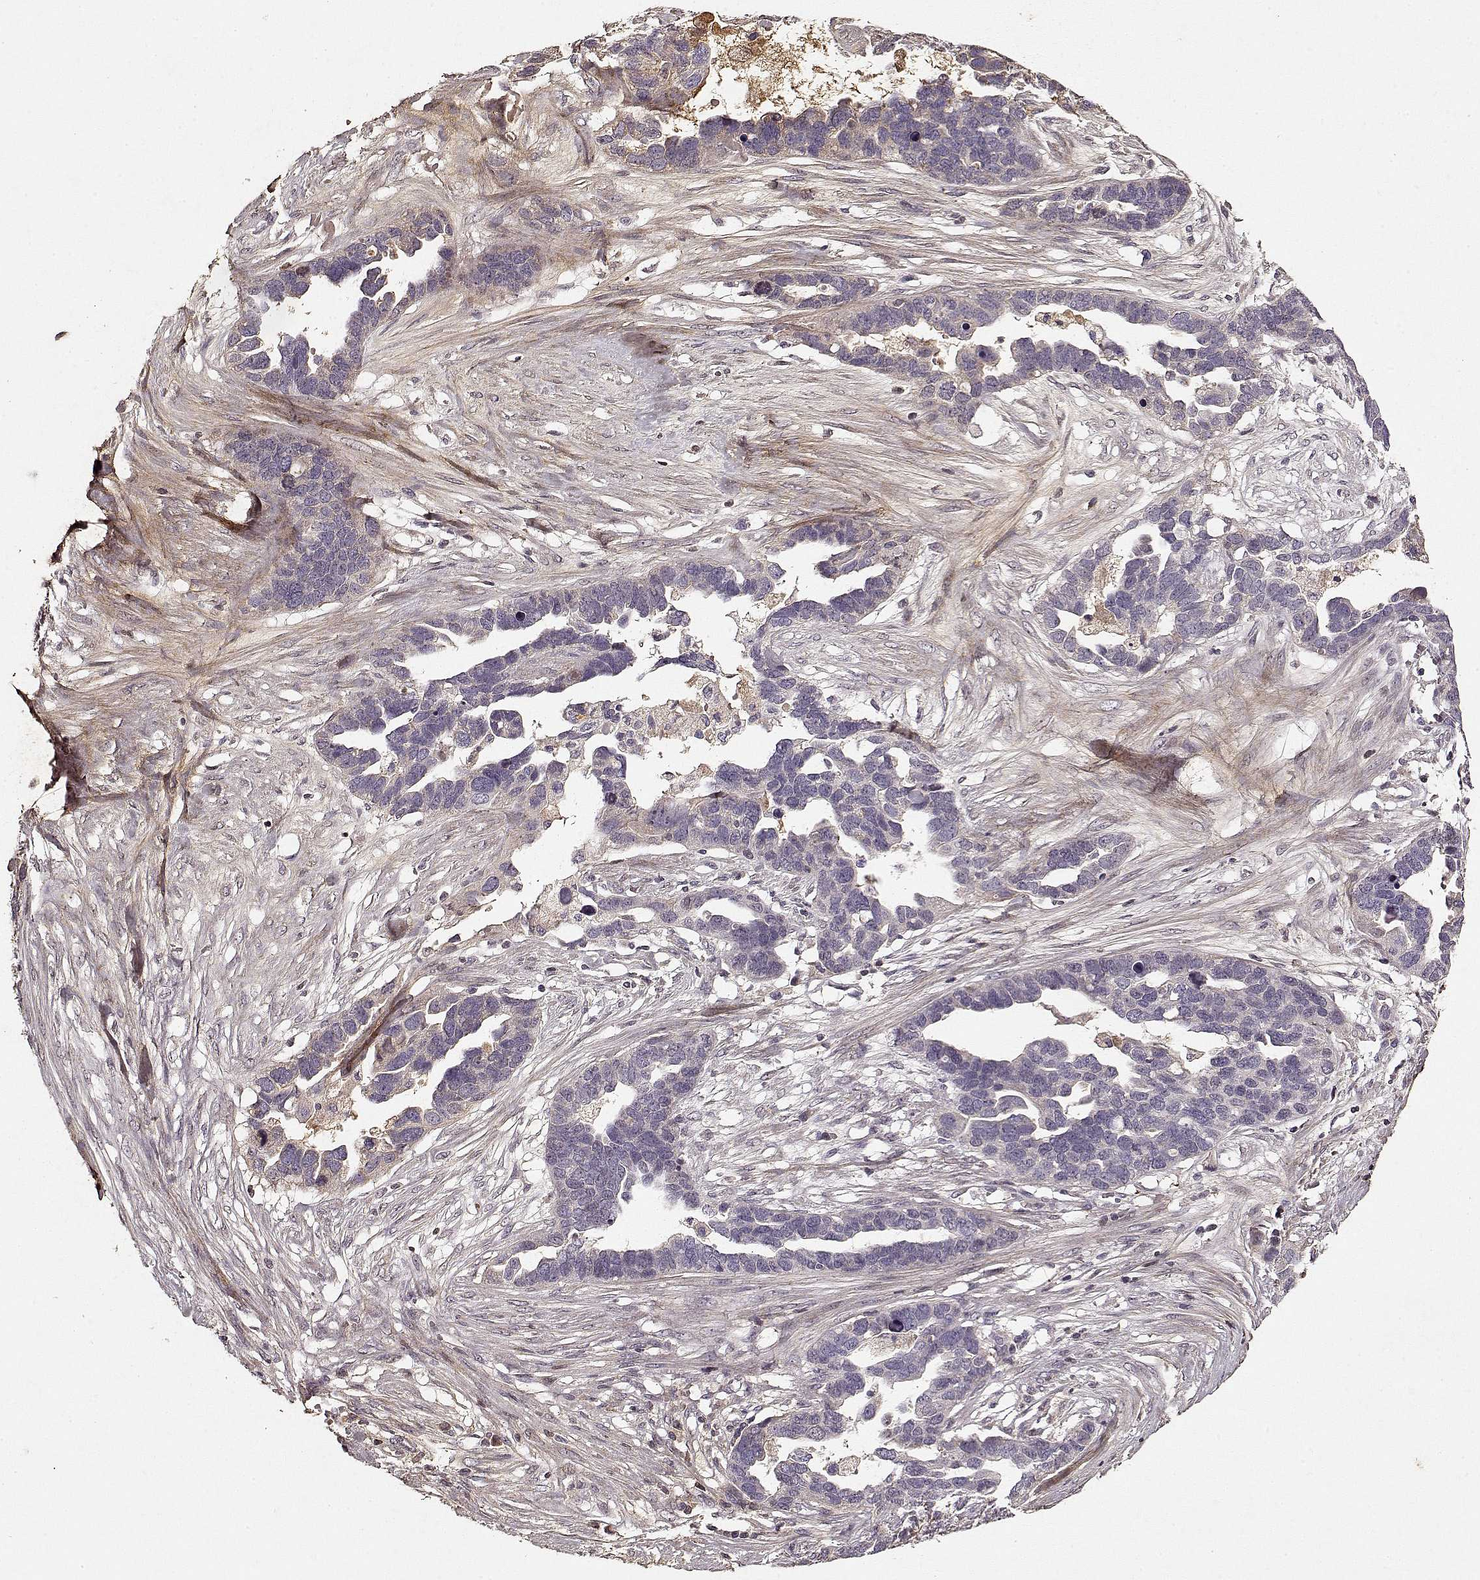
{"staining": {"intensity": "negative", "quantity": "none", "location": "none"}, "tissue": "ovarian cancer", "cell_type": "Tumor cells", "image_type": "cancer", "snomed": [{"axis": "morphology", "description": "Cystadenocarcinoma, serous, NOS"}, {"axis": "topography", "description": "Ovary"}], "caption": "Tumor cells are negative for brown protein staining in ovarian cancer.", "gene": "LUM", "patient": {"sex": "female", "age": 54}}